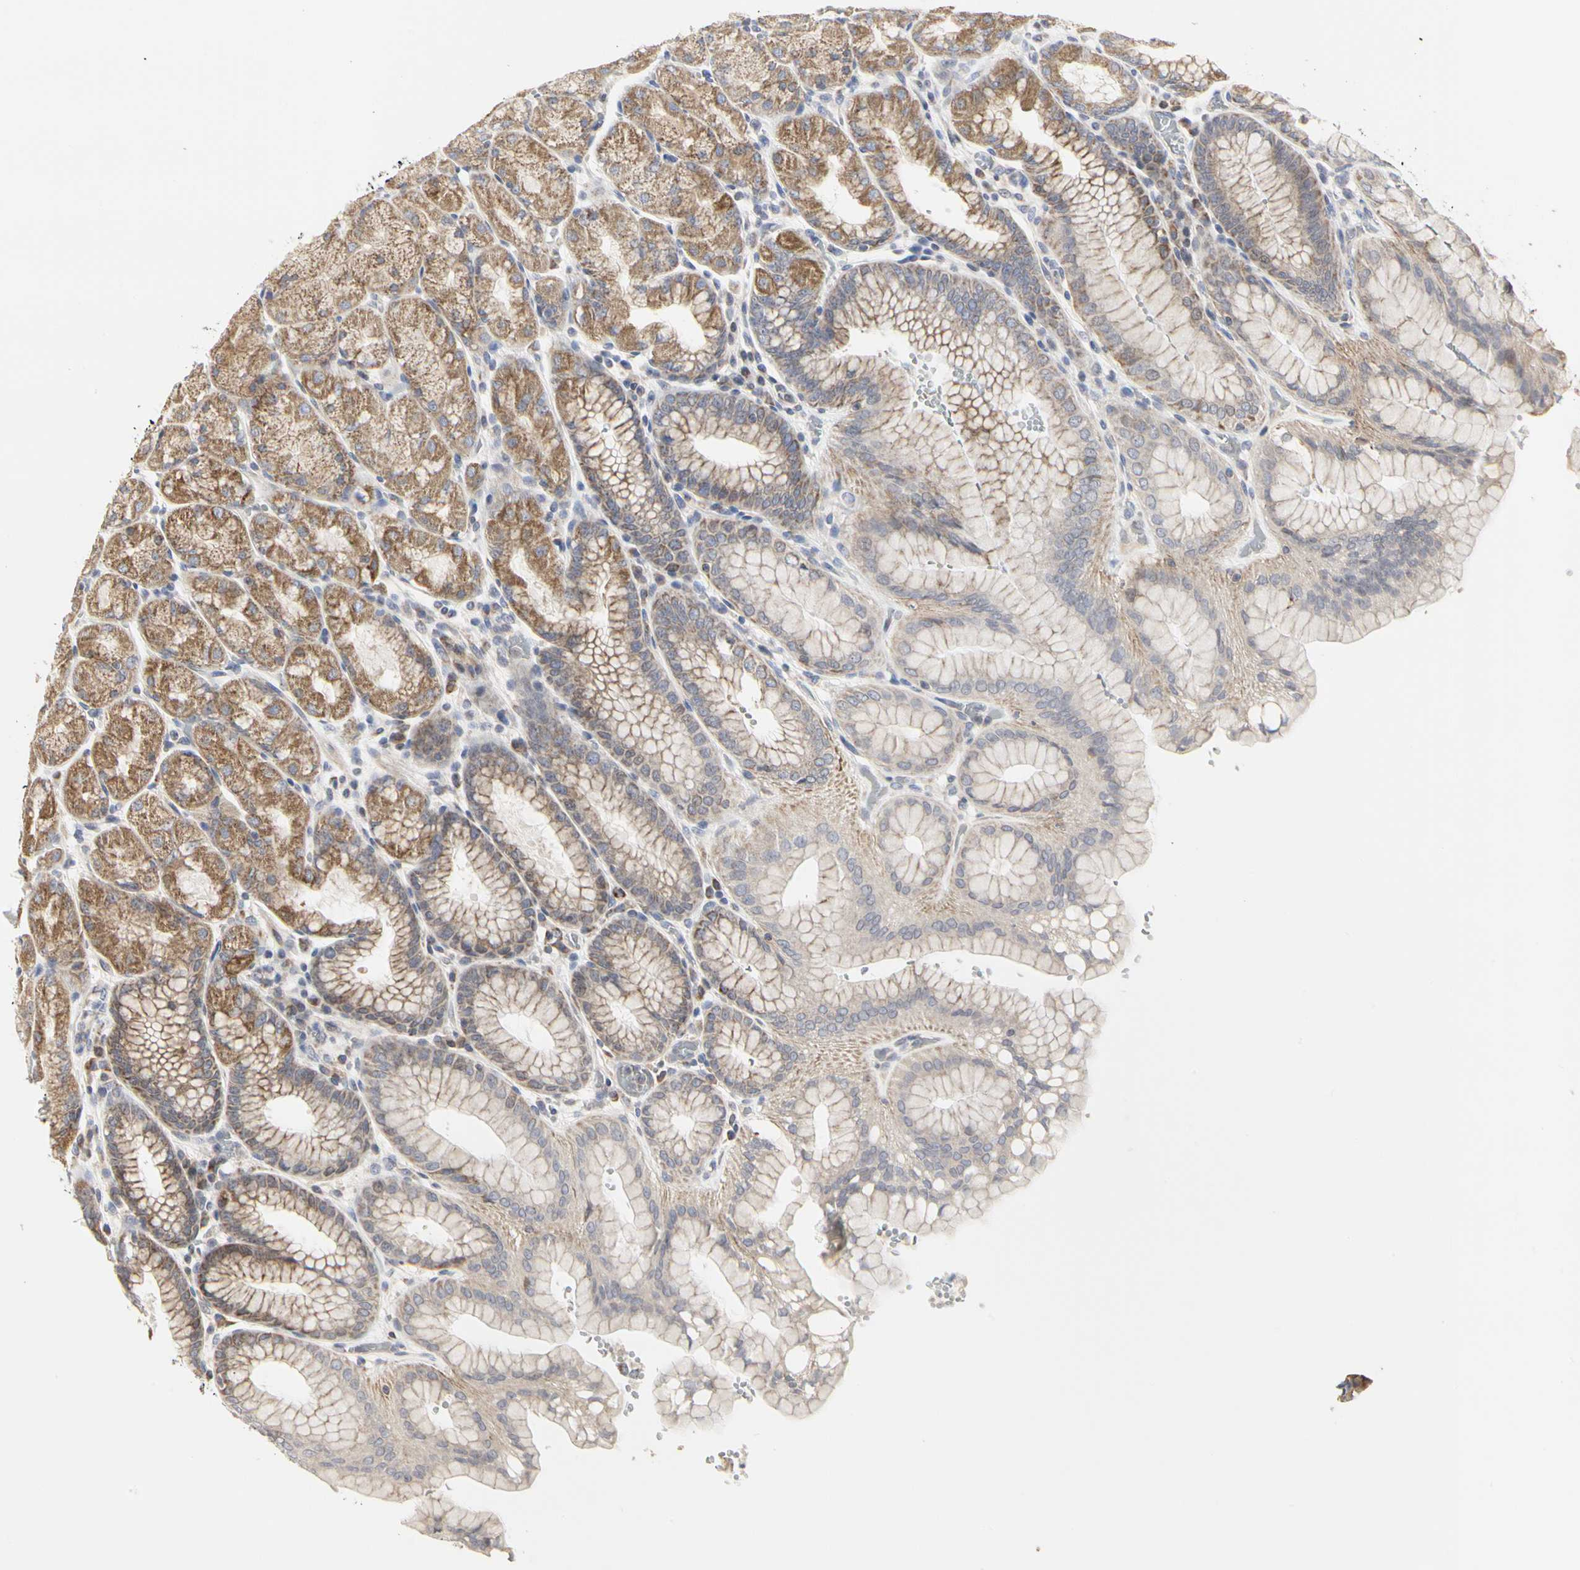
{"staining": {"intensity": "moderate", "quantity": ">75%", "location": "cytoplasmic/membranous"}, "tissue": "stomach", "cell_type": "Glandular cells", "image_type": "normal", "snomed": [{"axis": "morphology", "description": "Normal tissue, NOS"}, {"axis": "topography", "description": "Stomach, upper"}, {"axis": "topography", "description": "Stomach"}], "caption": "Immunohistochemistry of benign stomach exhibits medium levels of moderate cytoplasmic/membranous positivity in about >75% of glandular cells. (brown staining indicates protein expression, while blue staining denotes nuclei).", "gene": "TSKU", "patient": {"sex": "male", "age": 76}}